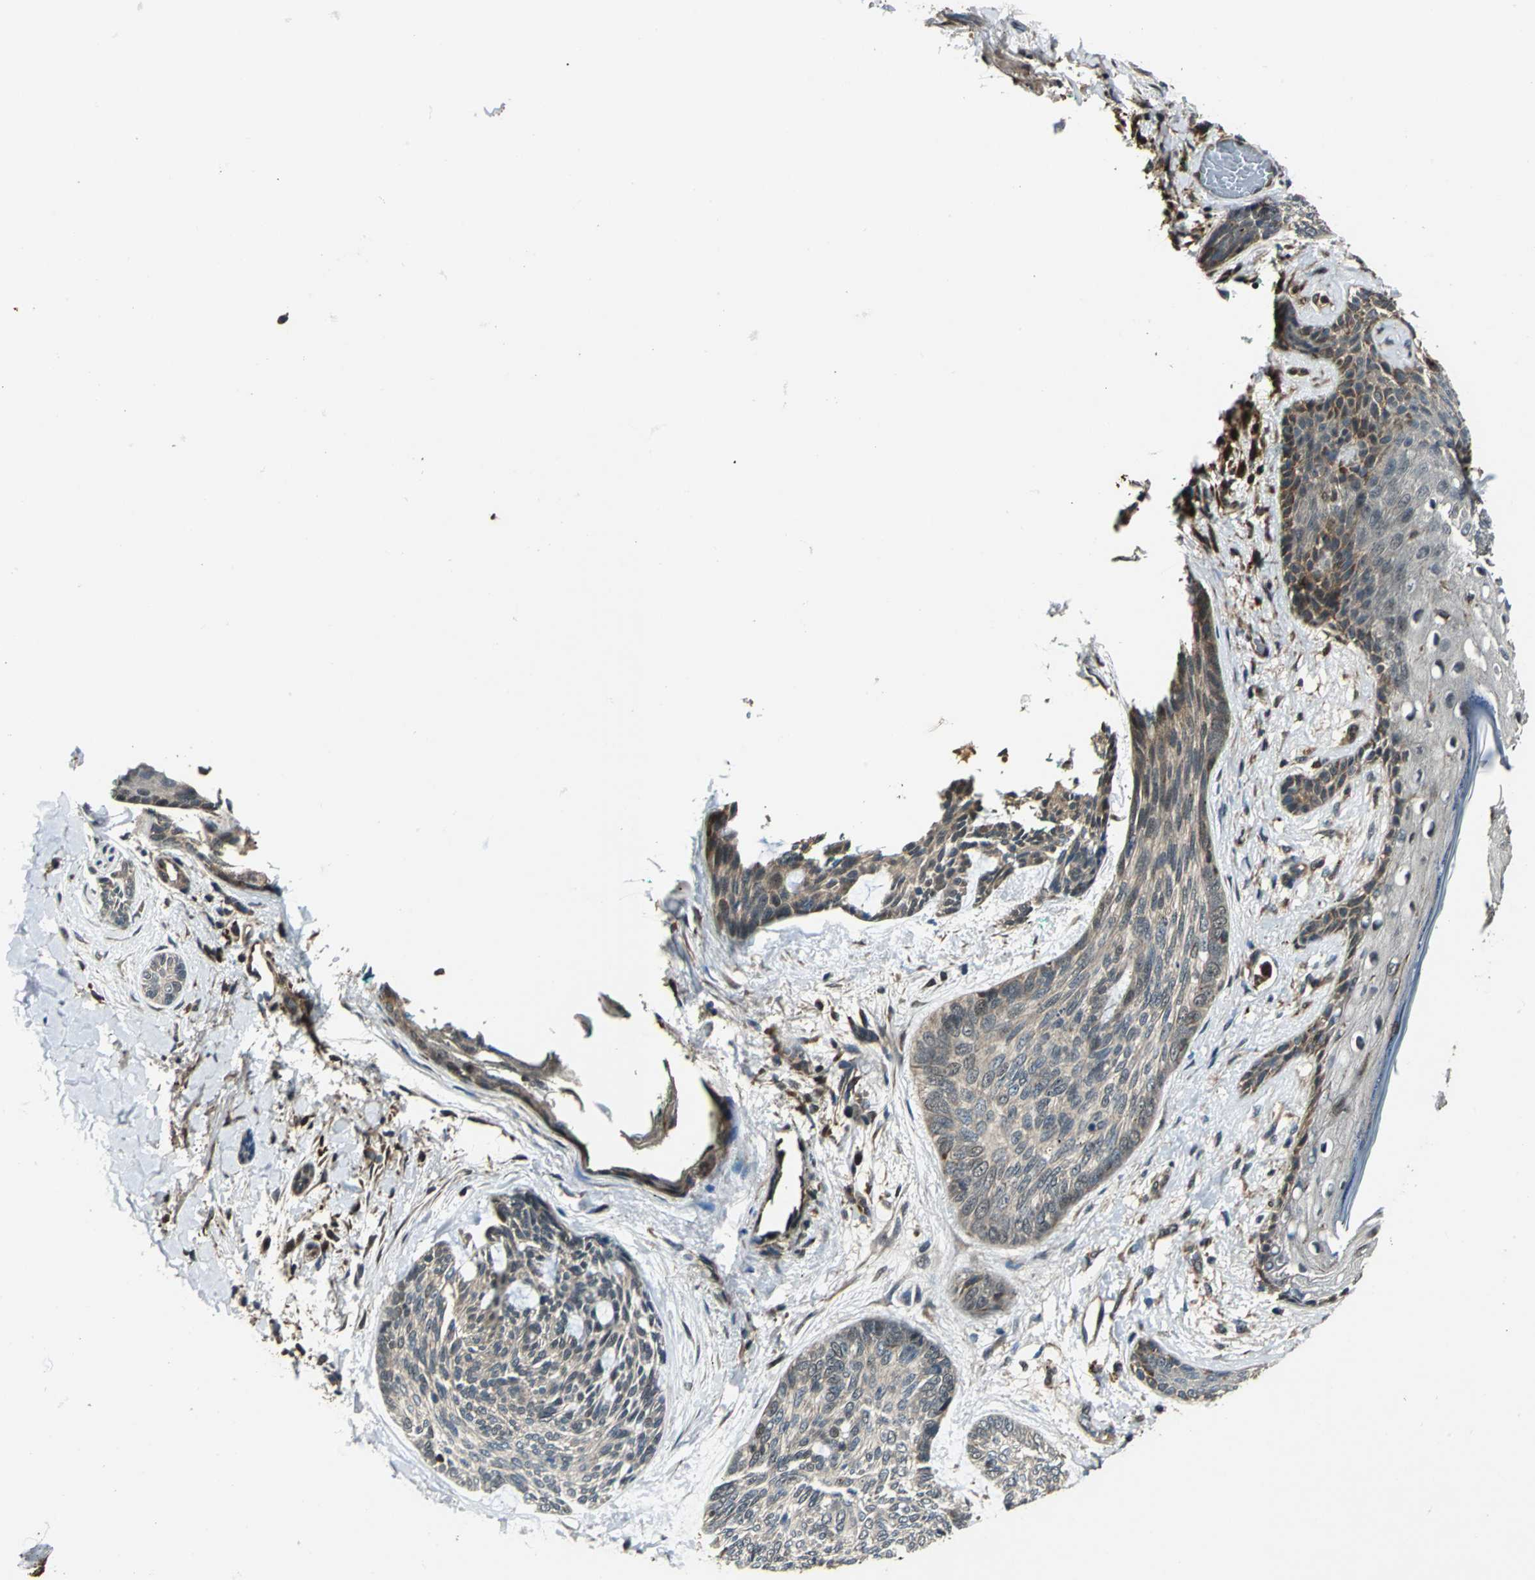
{"staining": {"intensity": "moderate", "quantity": "25%-75%", "location": "cytoplasmic/membranous"}, "tissue": "skin cancer", "cell_type": "Tumor cells", "image_type": "cancer", "snomed": [{"axis": "morphology", "description": "Normal tissue, NOS"}, {"axis": "morphology", "description": "Basal cell carcinoma"}, {"axis": "topography", "description": "Skin"}], "caption": "Moderate cytoplasmic/membranous expression is identified in approximately 25%-75% of tumor cells in basal cell carcinoma (skin).", "gene": "PPP1R13L", "patient": {"sex": "female", "age": 71}}